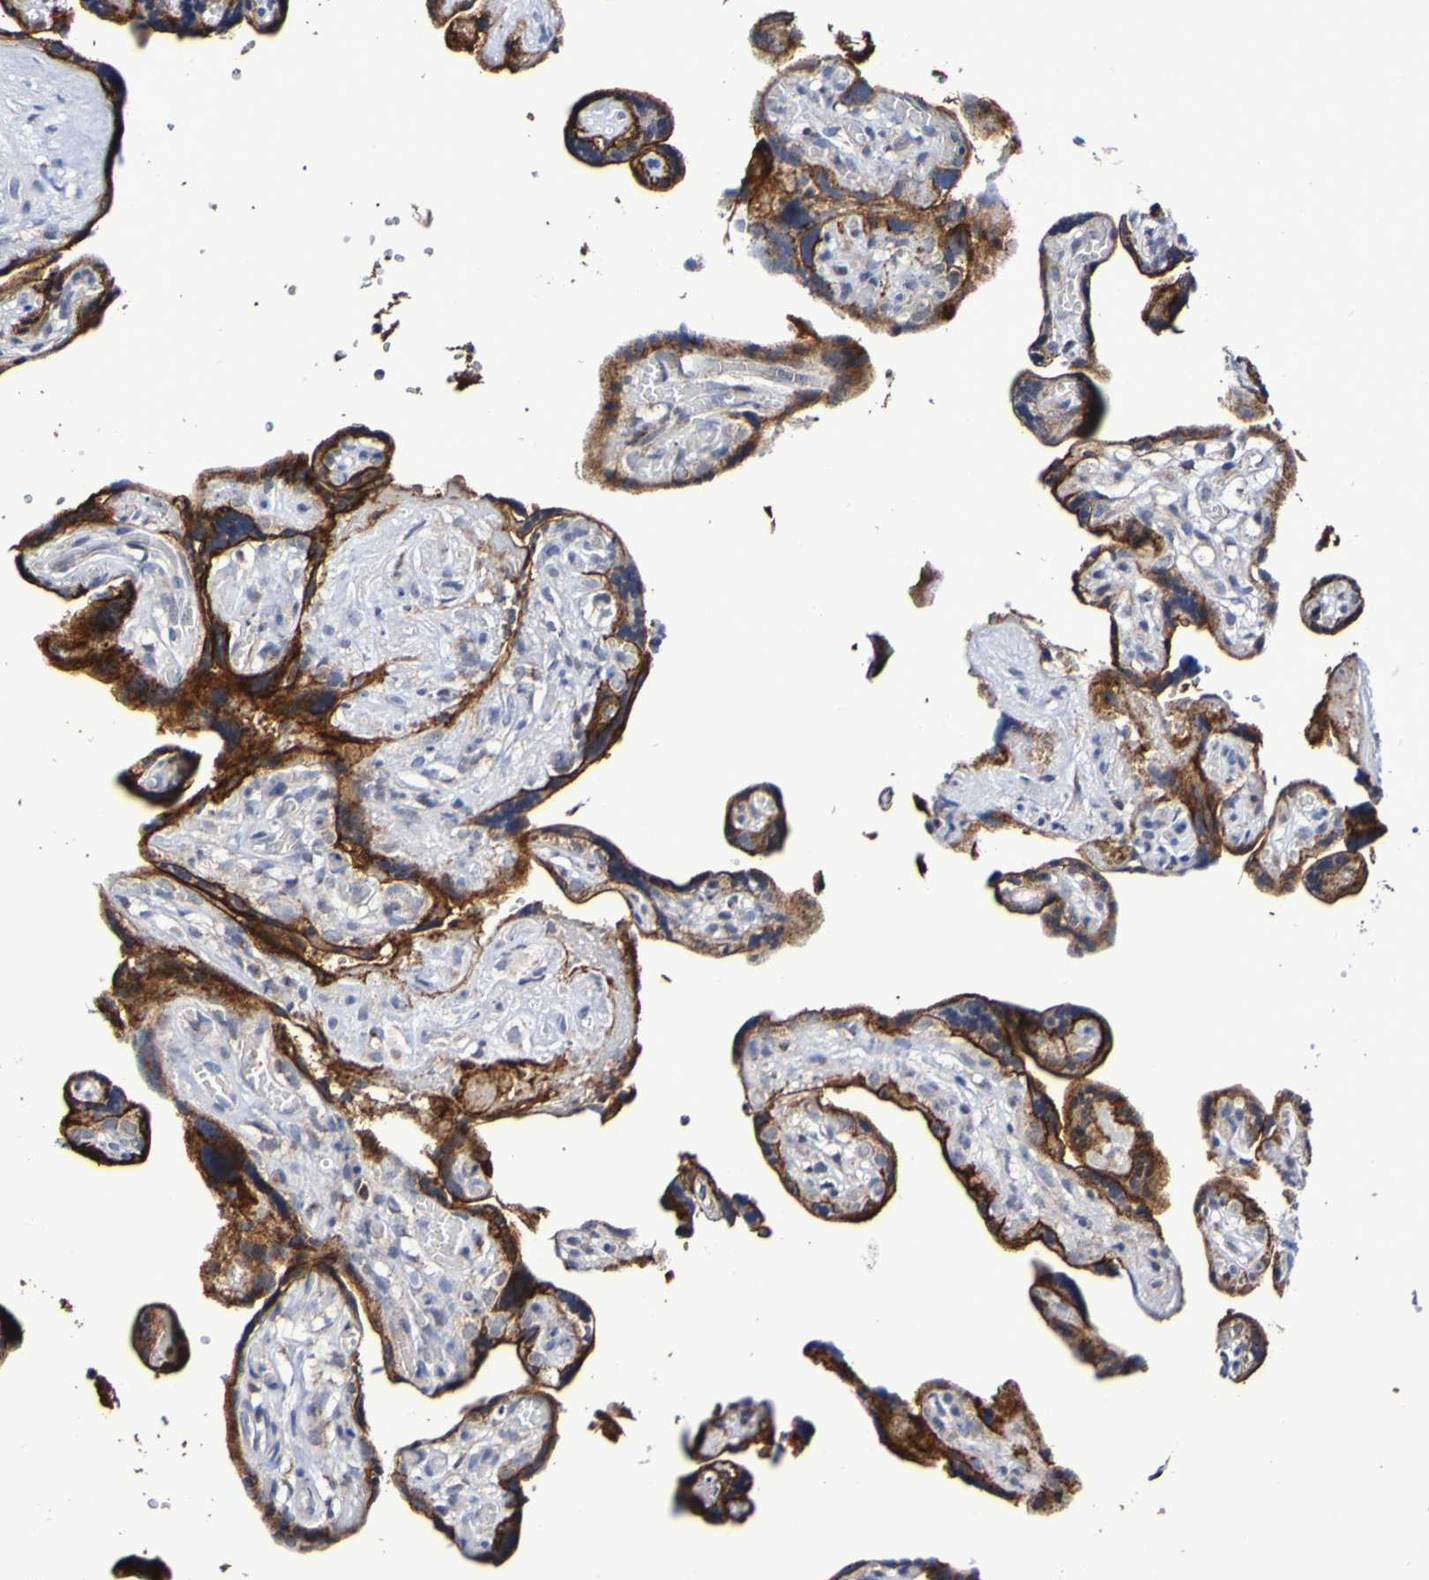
{"staining": {"intensity": "moderate", "quantity": ">75%", "location": "cytoplasmic/membranous"}, "tissue": "placenta", "cell_type": "Decidual cells", "image_type": "normal", "snomed": [{"axis": "morphology", "description": "Normal tissue, NOS"}, {"axis": "topography", "description": "Placenta"}], "caption": "Decidual cells show medium levels of moderate cytoplasmic/membranous expression in about >75% of cells in unremarkable human placenta. Nuclei are stained in blue.", "gene": "GJB1", "patient": {"sex": "female", "age": 30}}